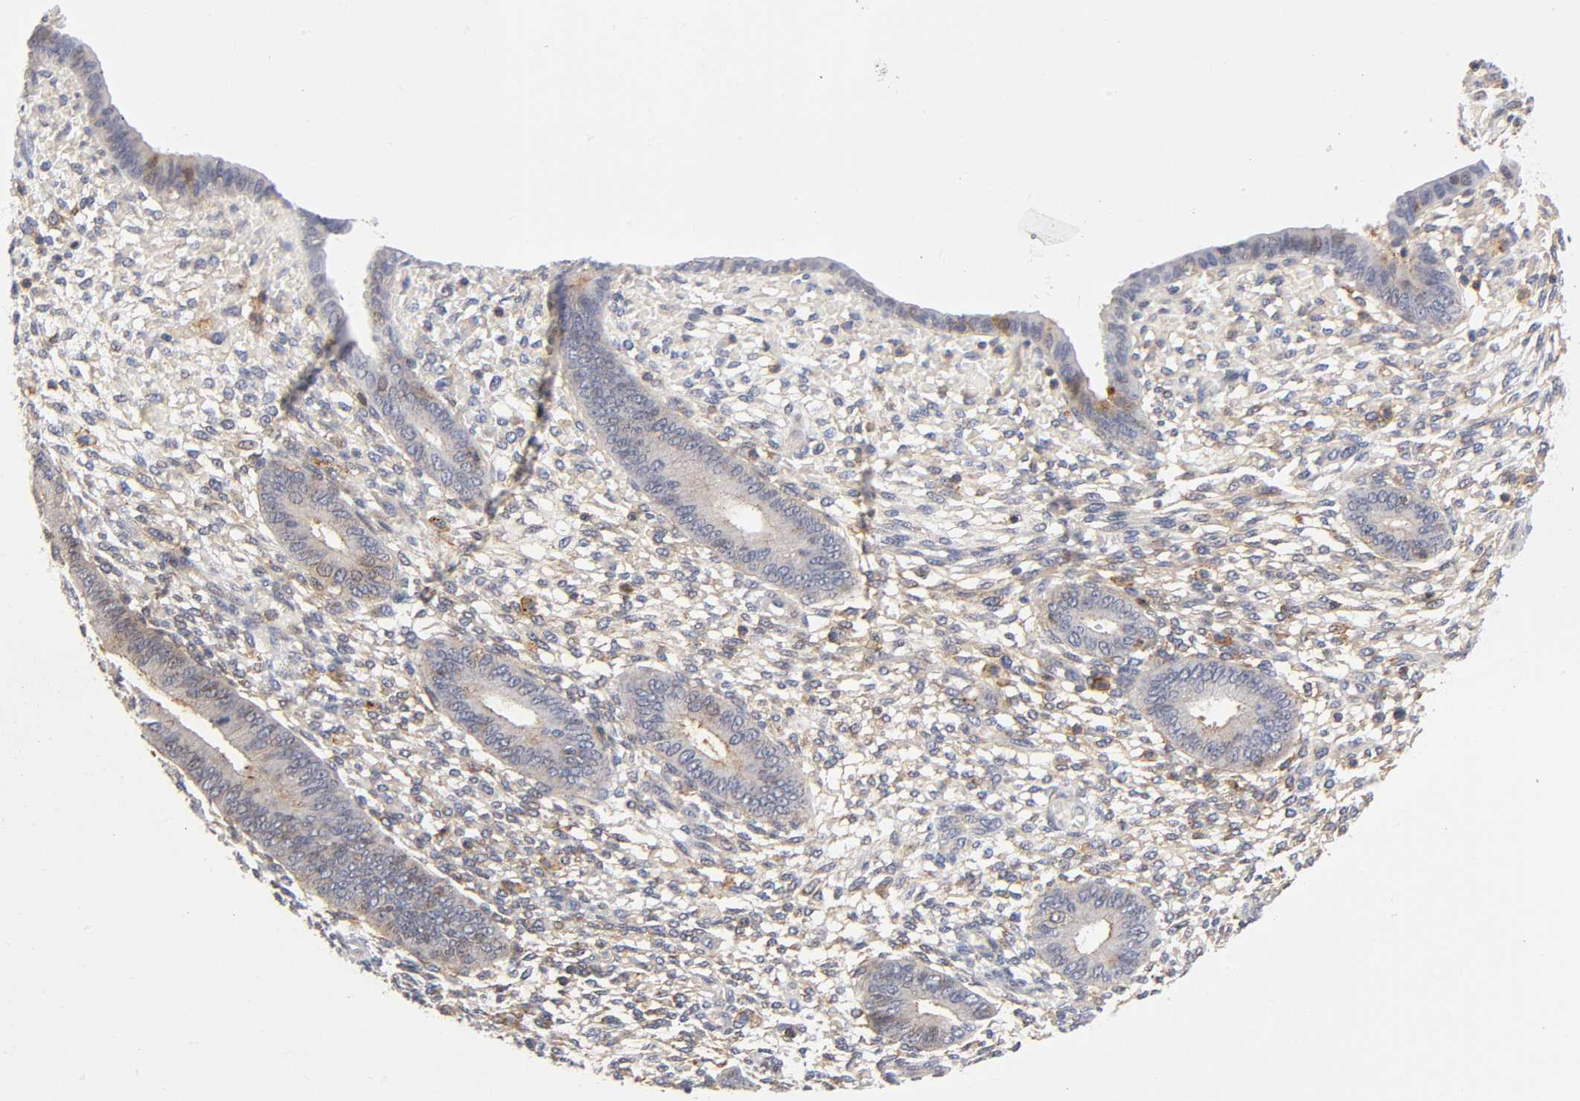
{"staining": {"intensity": "weak", "quantity": "25%-75%", "location": "cytoplasmic/membranous"}, "tissue": "endometrium", "cell_type": "Cells in endometrial stroma", "image_type": "normal", "snomed": [{"axis": "morphology", "description": "Normal tissue, NOS"}, {"axis": "topography", "description": "Endometrium"}], "caption": "Protein staining exhibits weak cytoplasmic/membranous positivity in approximately 25%-75% of cells in endometrial stroma in normal endometrium.", "gene": "ANXA7", "patient": {"sex": "female", "age": 42}}